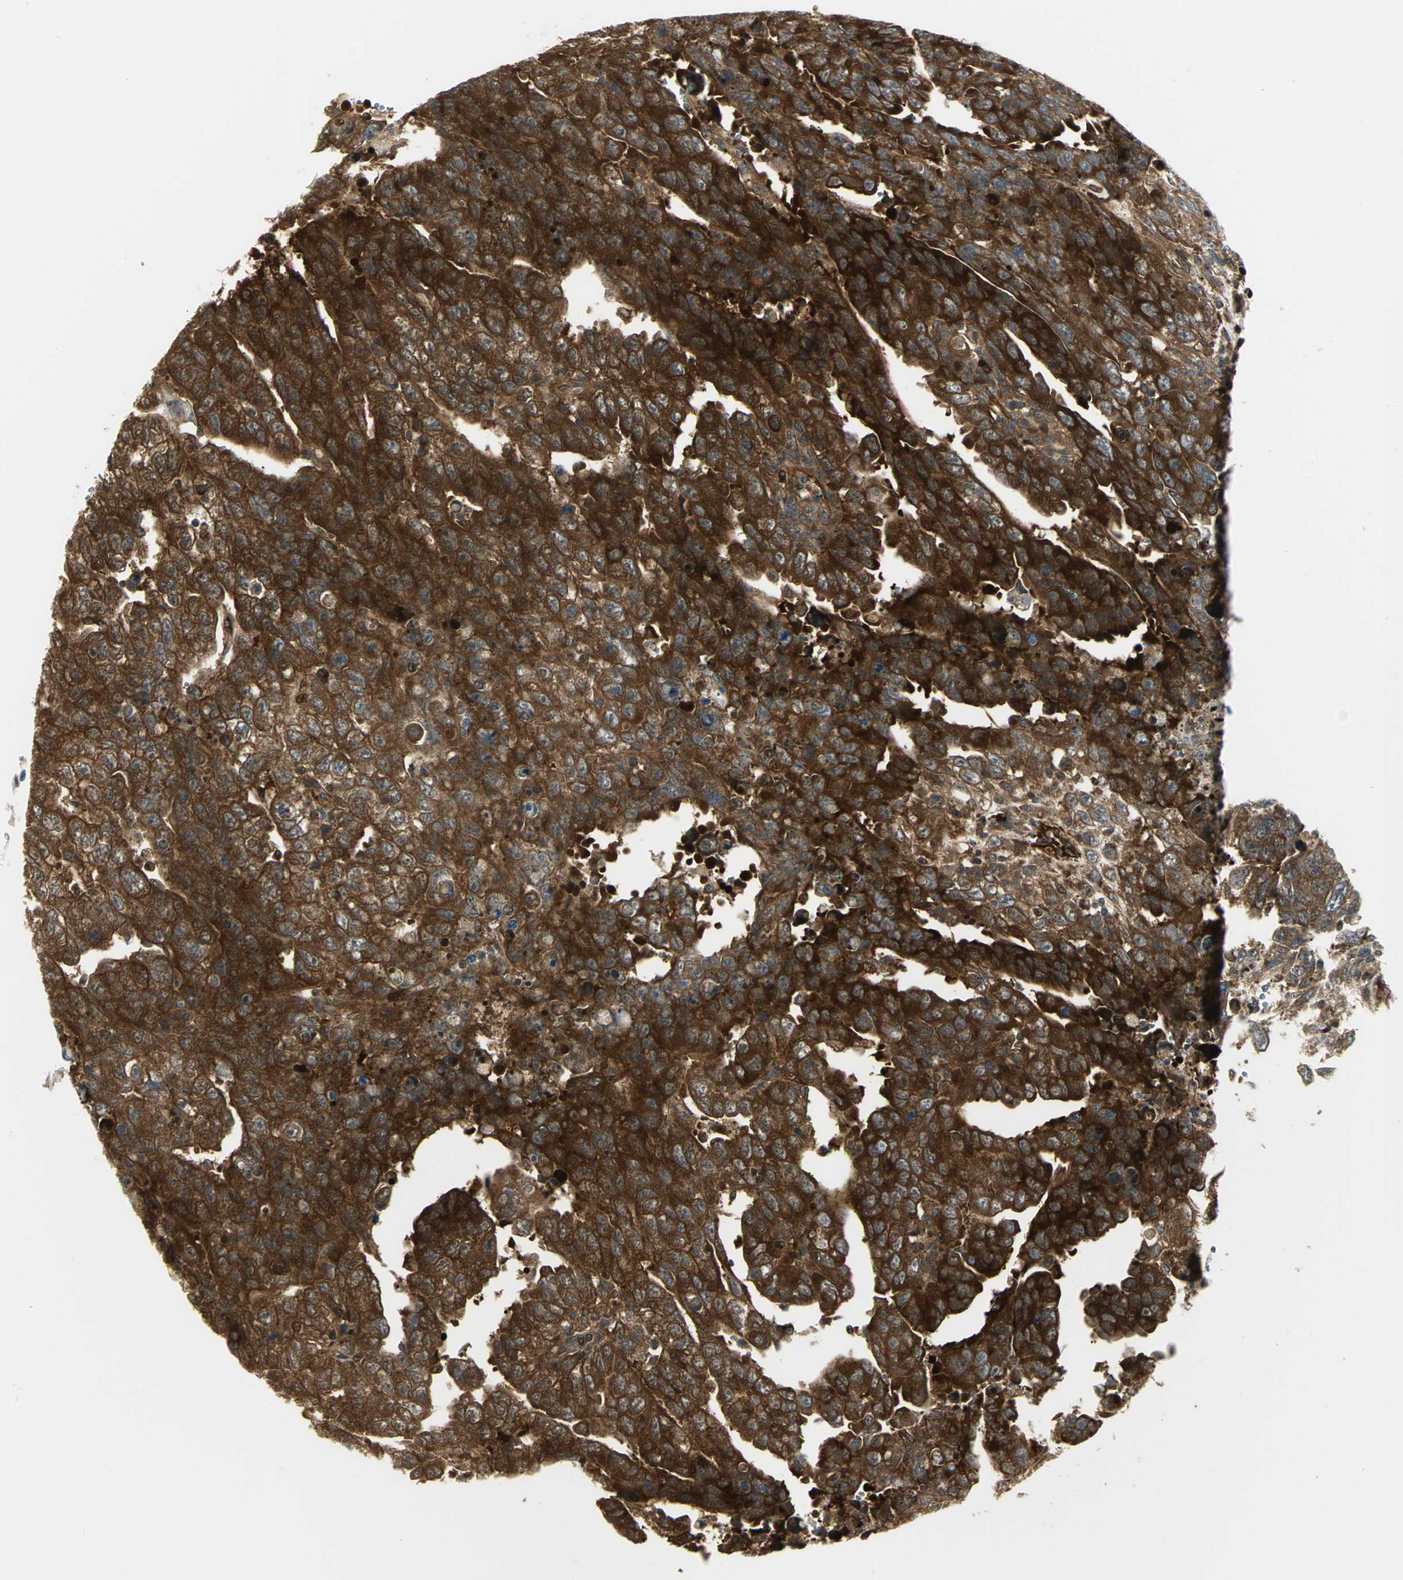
{"staining": {"intensity": "strong", "quantity": ">75%", "location": "cytoplasmic/membranous"}, "tissue": "testis cancer", "cell_type": "Tumor cells", "image_type": "cancer", "snomed": [{"axis": "morphology", "description": "Carcinoma, Embryonal, NOS"}, {"axis": "topography", "description": "Testis"}], "caption": "Immunohistochemistry photomicrograph of human testis cancer (embryonal carcinoma) stained for a protein (brown), which reveals high levels of strong cytoplasmic/membranous positivity in approximately >75% of tumor cells.", "gene": "EEA1", "patient": {"sex": "male", "age": 28}}